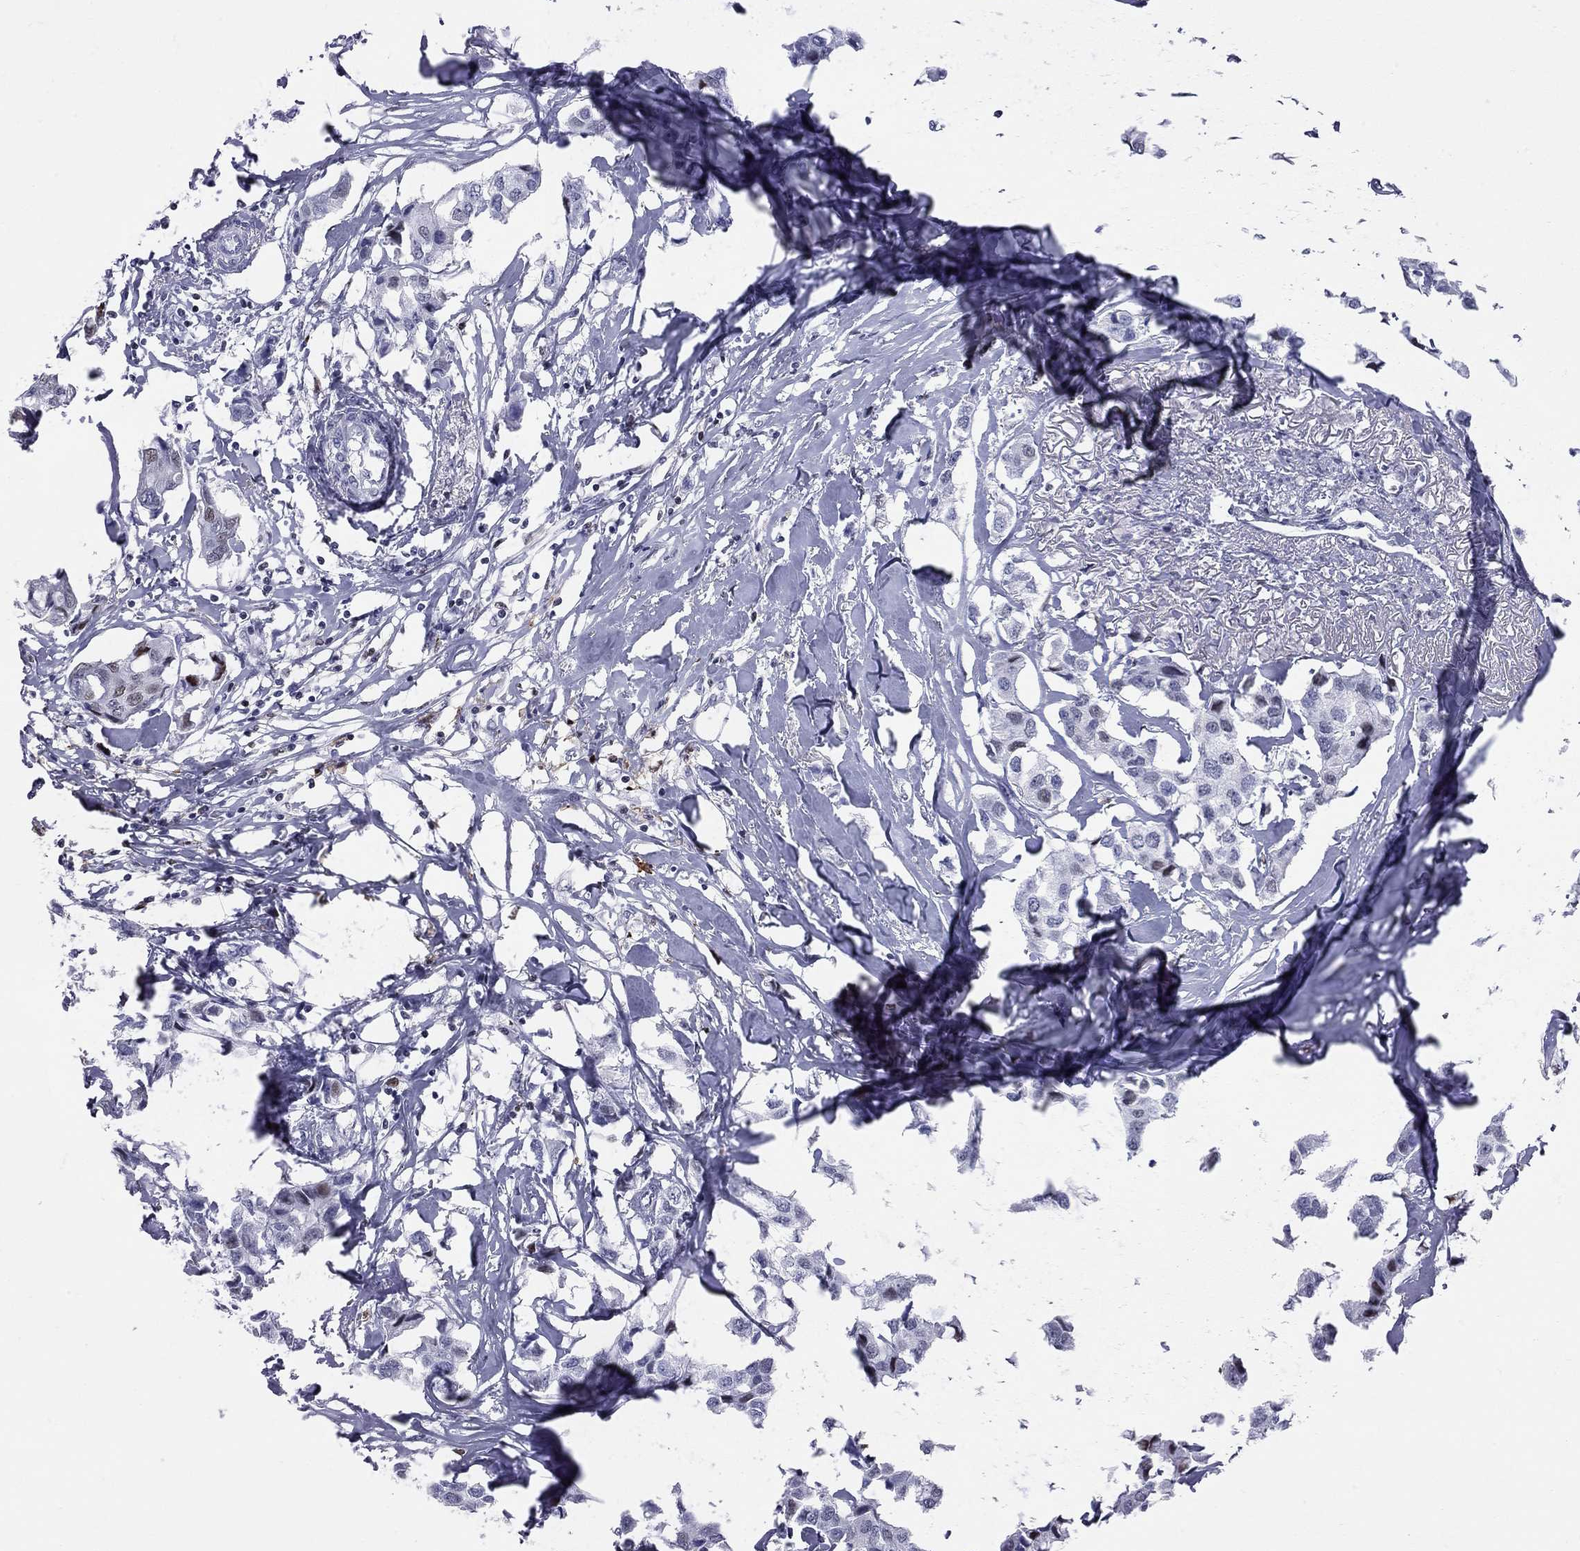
{"staining": {"intensity": "moderate", "quantity": "<25%", "location": "nuclear"}, "tissue": "breast cancer", "cell_type": "Tumor cells", "image_type": "cancer", "snomed": [{"axis": "morphology", "description": "Duct carcinoma"}, {"axis": "topography", "description": "Breast"}], "caption": "DAB (3,3'-diaminobenzidine) immunohistochemical staining of human breast cancer reveals moderate nuclear protein positivity in approximately <25% of tumor cells. (IHC, brightfield microscopy, high magnification).", "gene": "PCGF3", "patient": {"sex": "female", "age": 80}}